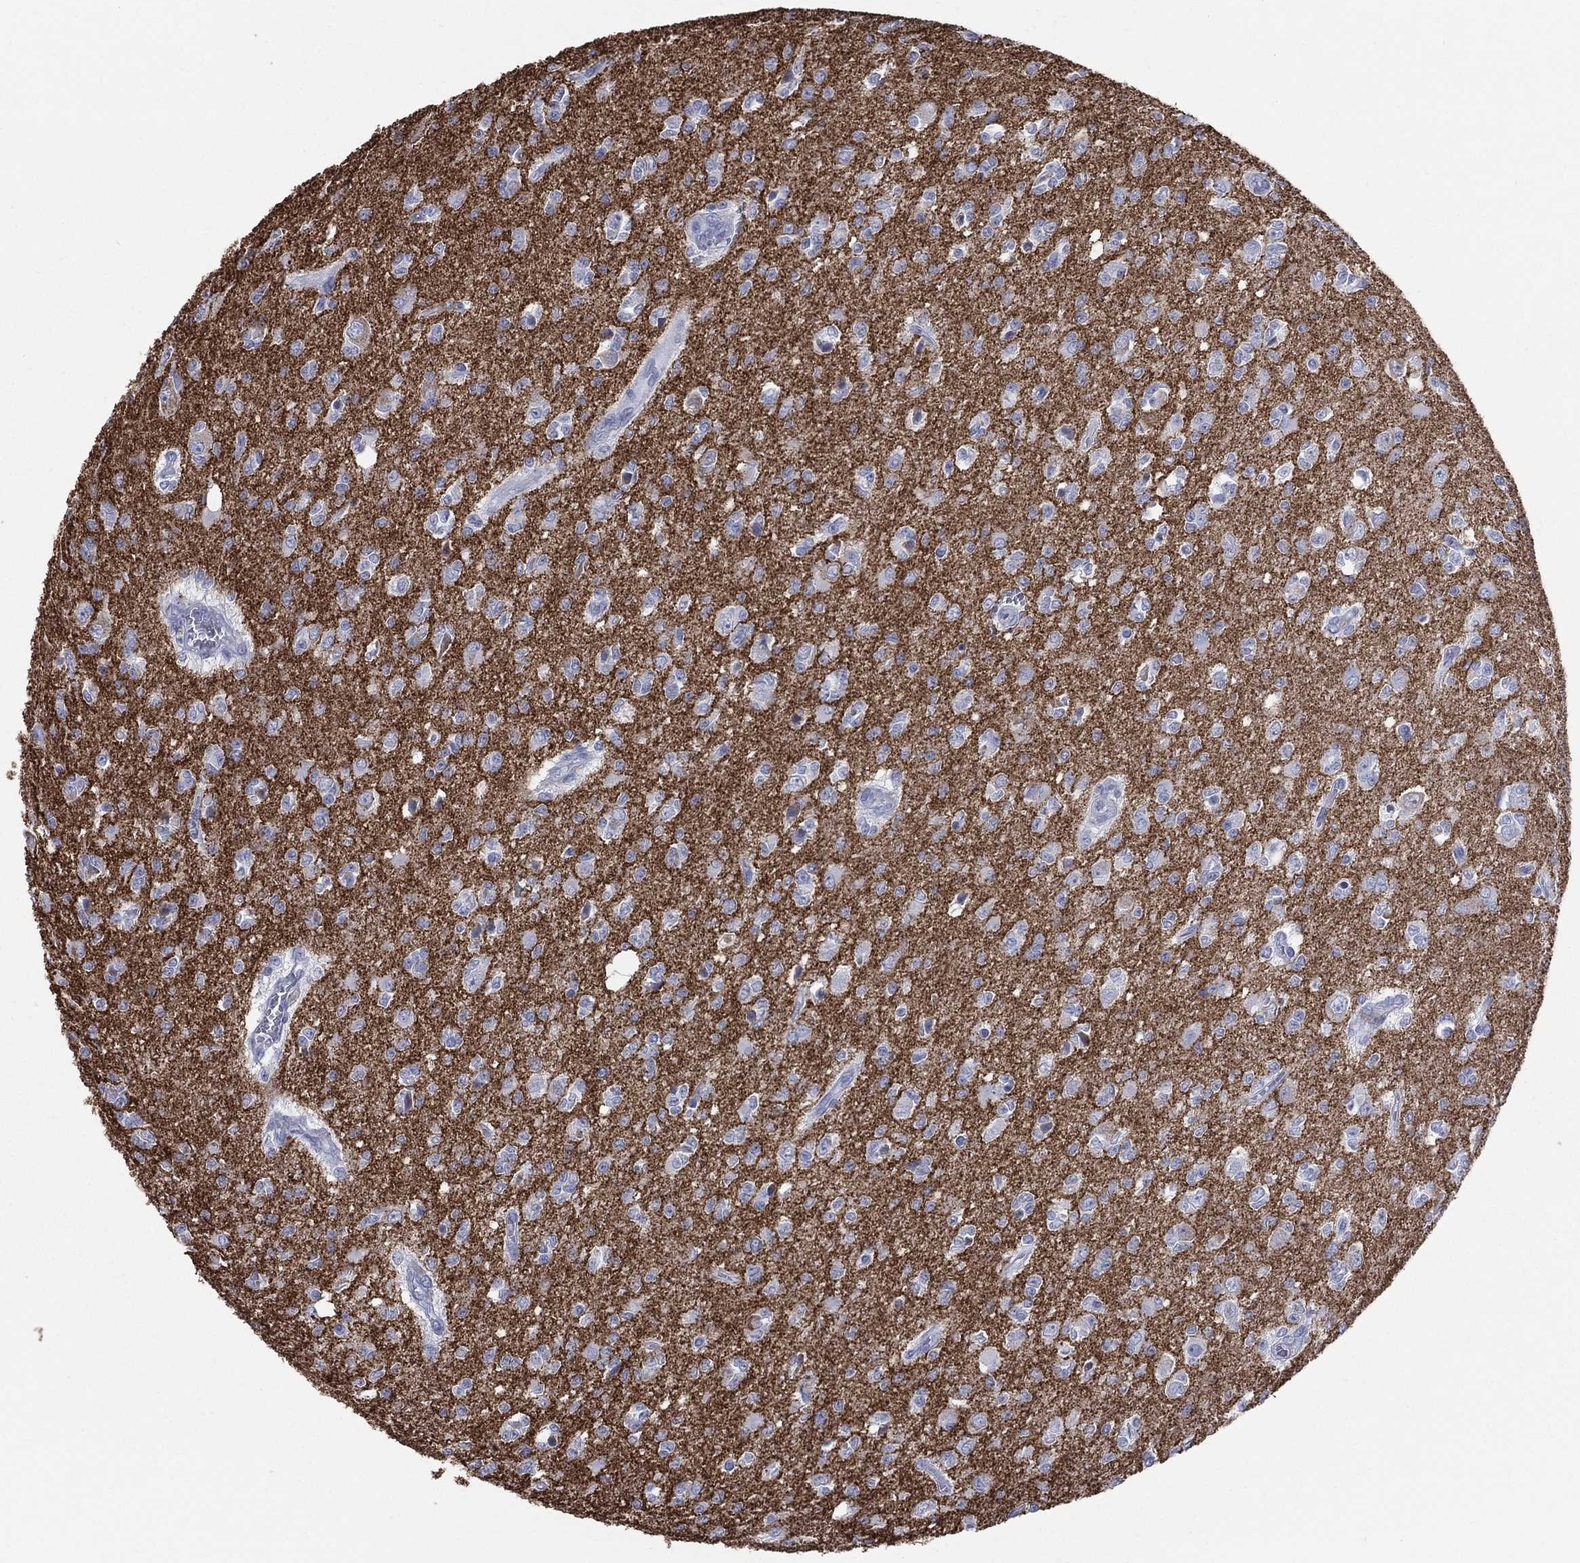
{"staining": {"intensity": "negative", "quantity": "none", "location": "none"}, "tissue": "glioma", "cell_type": "Tumor cells", "image_type": "cancer", "snomed": [{"axis": "morphology", "description": "Glioma, malignant, Low grade"}, {"axis": "topography", "description": "Brain"}], "caption": "Human glioma stained for a protein using immunohistochemistry reveals no expression in tumor cells.", "gene": "SYP", "patient": {"sex": "female", "age": 45}}